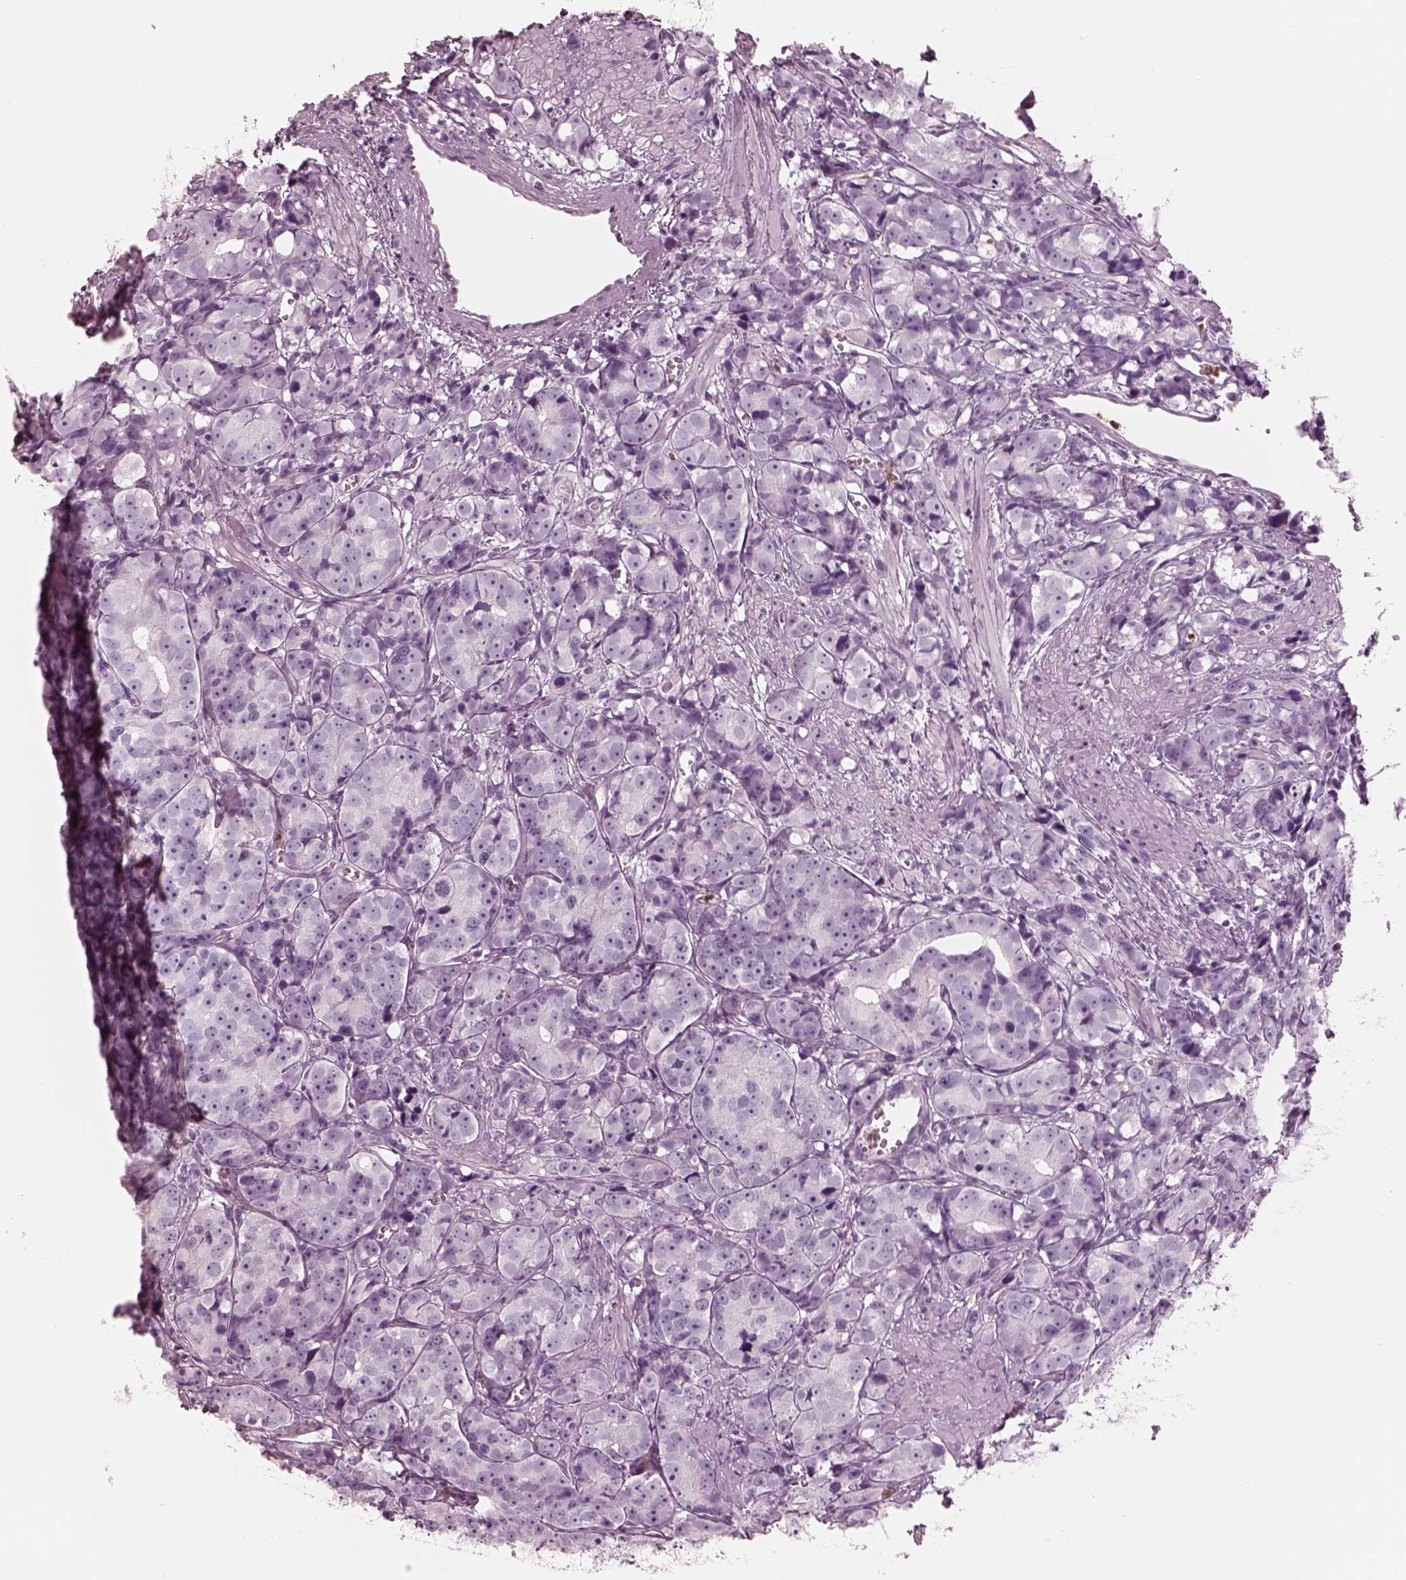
{"staining": {"intensity": "negative", "quantity": "none", "location": "none"}, "tissue": "prostate cancer", "cell_type": "Tumor cells", "image_type": "cancer", "snomed": [{"axis": "morphology", "description": "Adenocarcinoma, High grade"}, {"axis": "topography", "description": "Prostate"}], "caption": "This is a micrograph of immunohistochemistry staining of high-grade adenocarcinoma (prostate), which shows no staining in tumor cells. (DAB immunohistochemistry, high magnification).", "gene": "ELANE", "patient": {"sex": "male", "age": 77}}